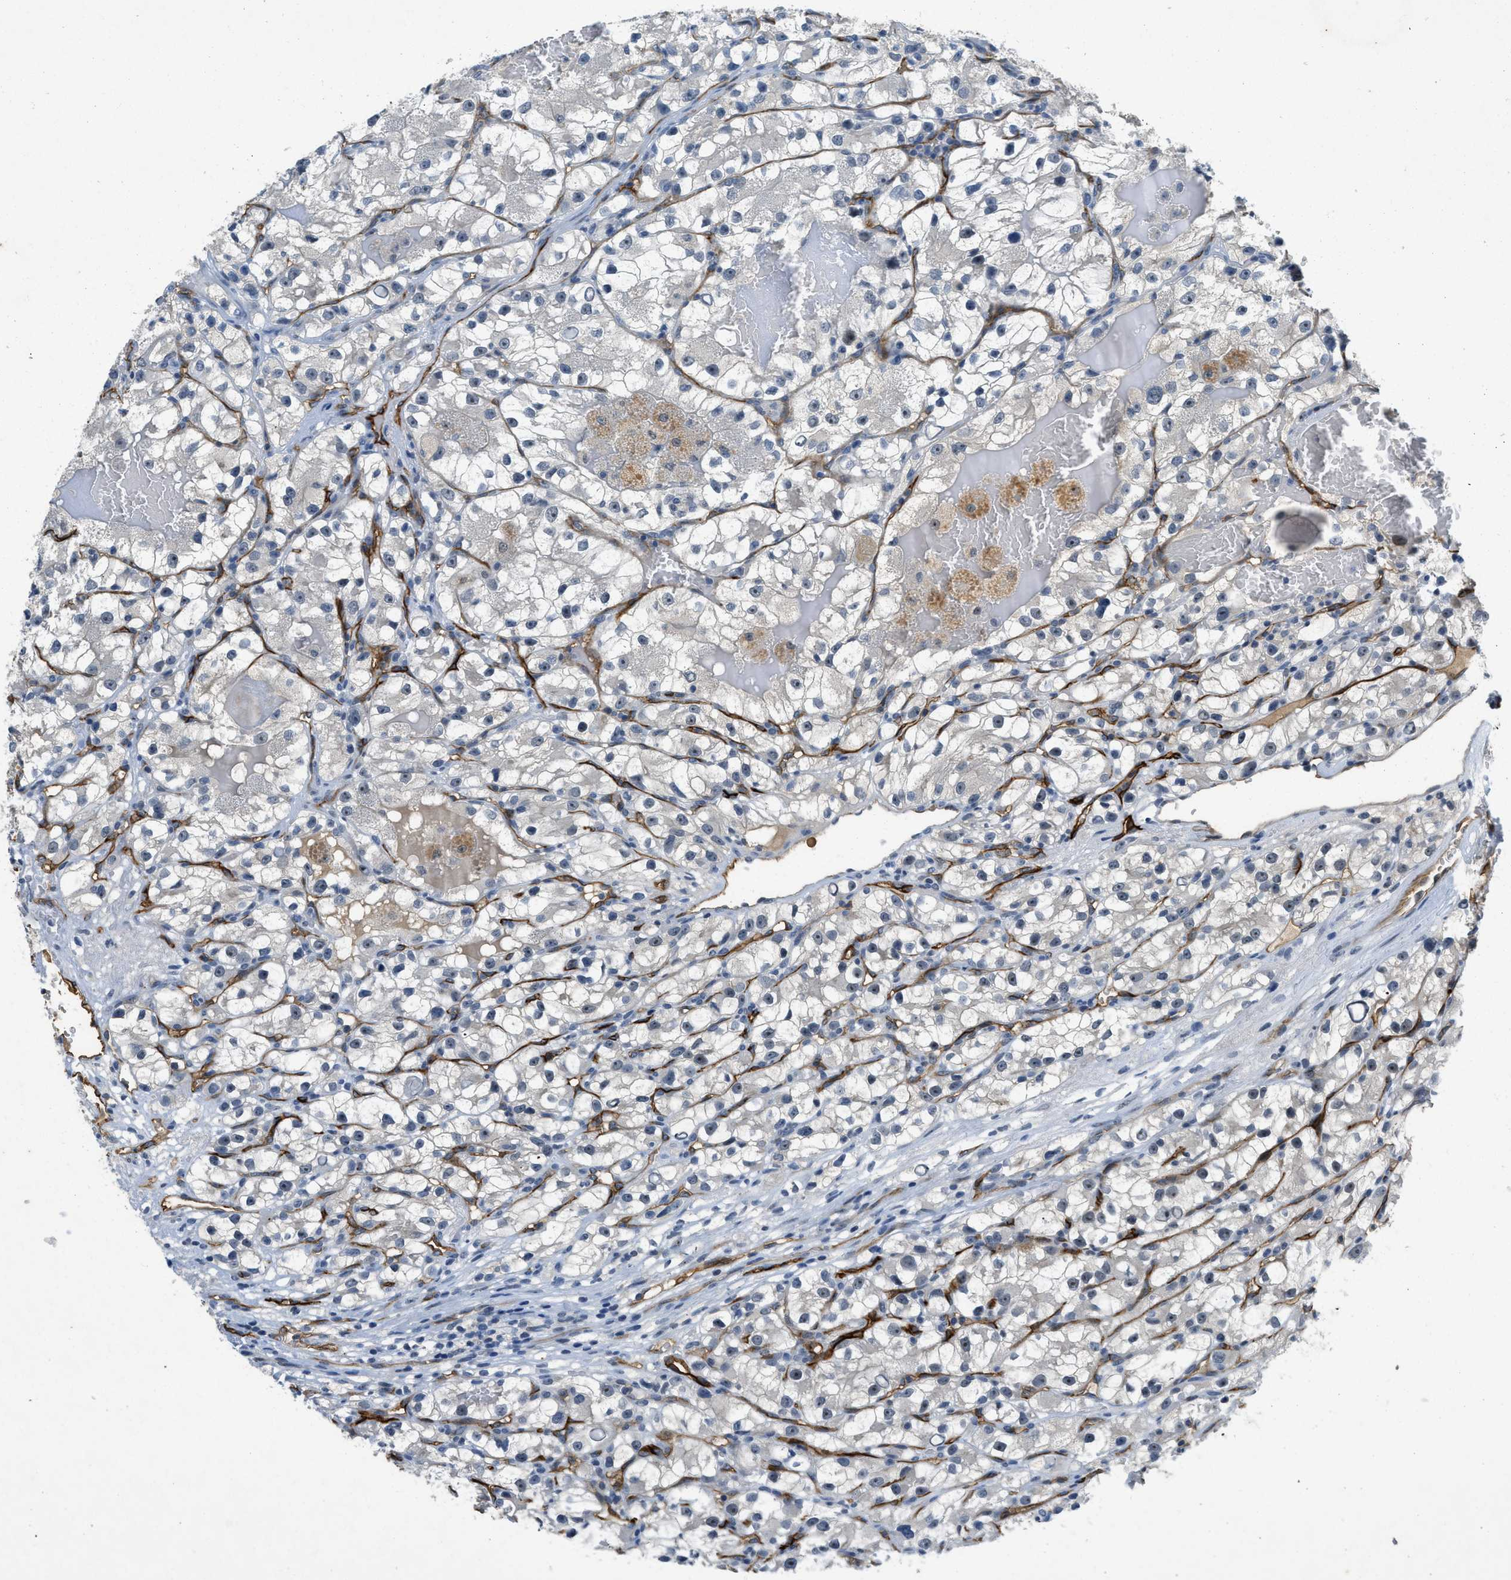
{"staining": {"intensity": "negative", "quantity": "none", "location": "none"}, "tissue": "renal cancer", "cell_type": "Tumor cells", "image_type": "cancer", "snomed": [{"axis": "morphology", "description": "Adenocarcinoma, NOS"}, {"axis": "topography", "description": "Kidney"}], "caption": "IHC histopathology image of renal adenocarcinoma stained for a protein (brown), which demonstrates no staining in tumor cells.", "gene": "SLCO2A1", "patient": {"sex": "female", "age": 57}}